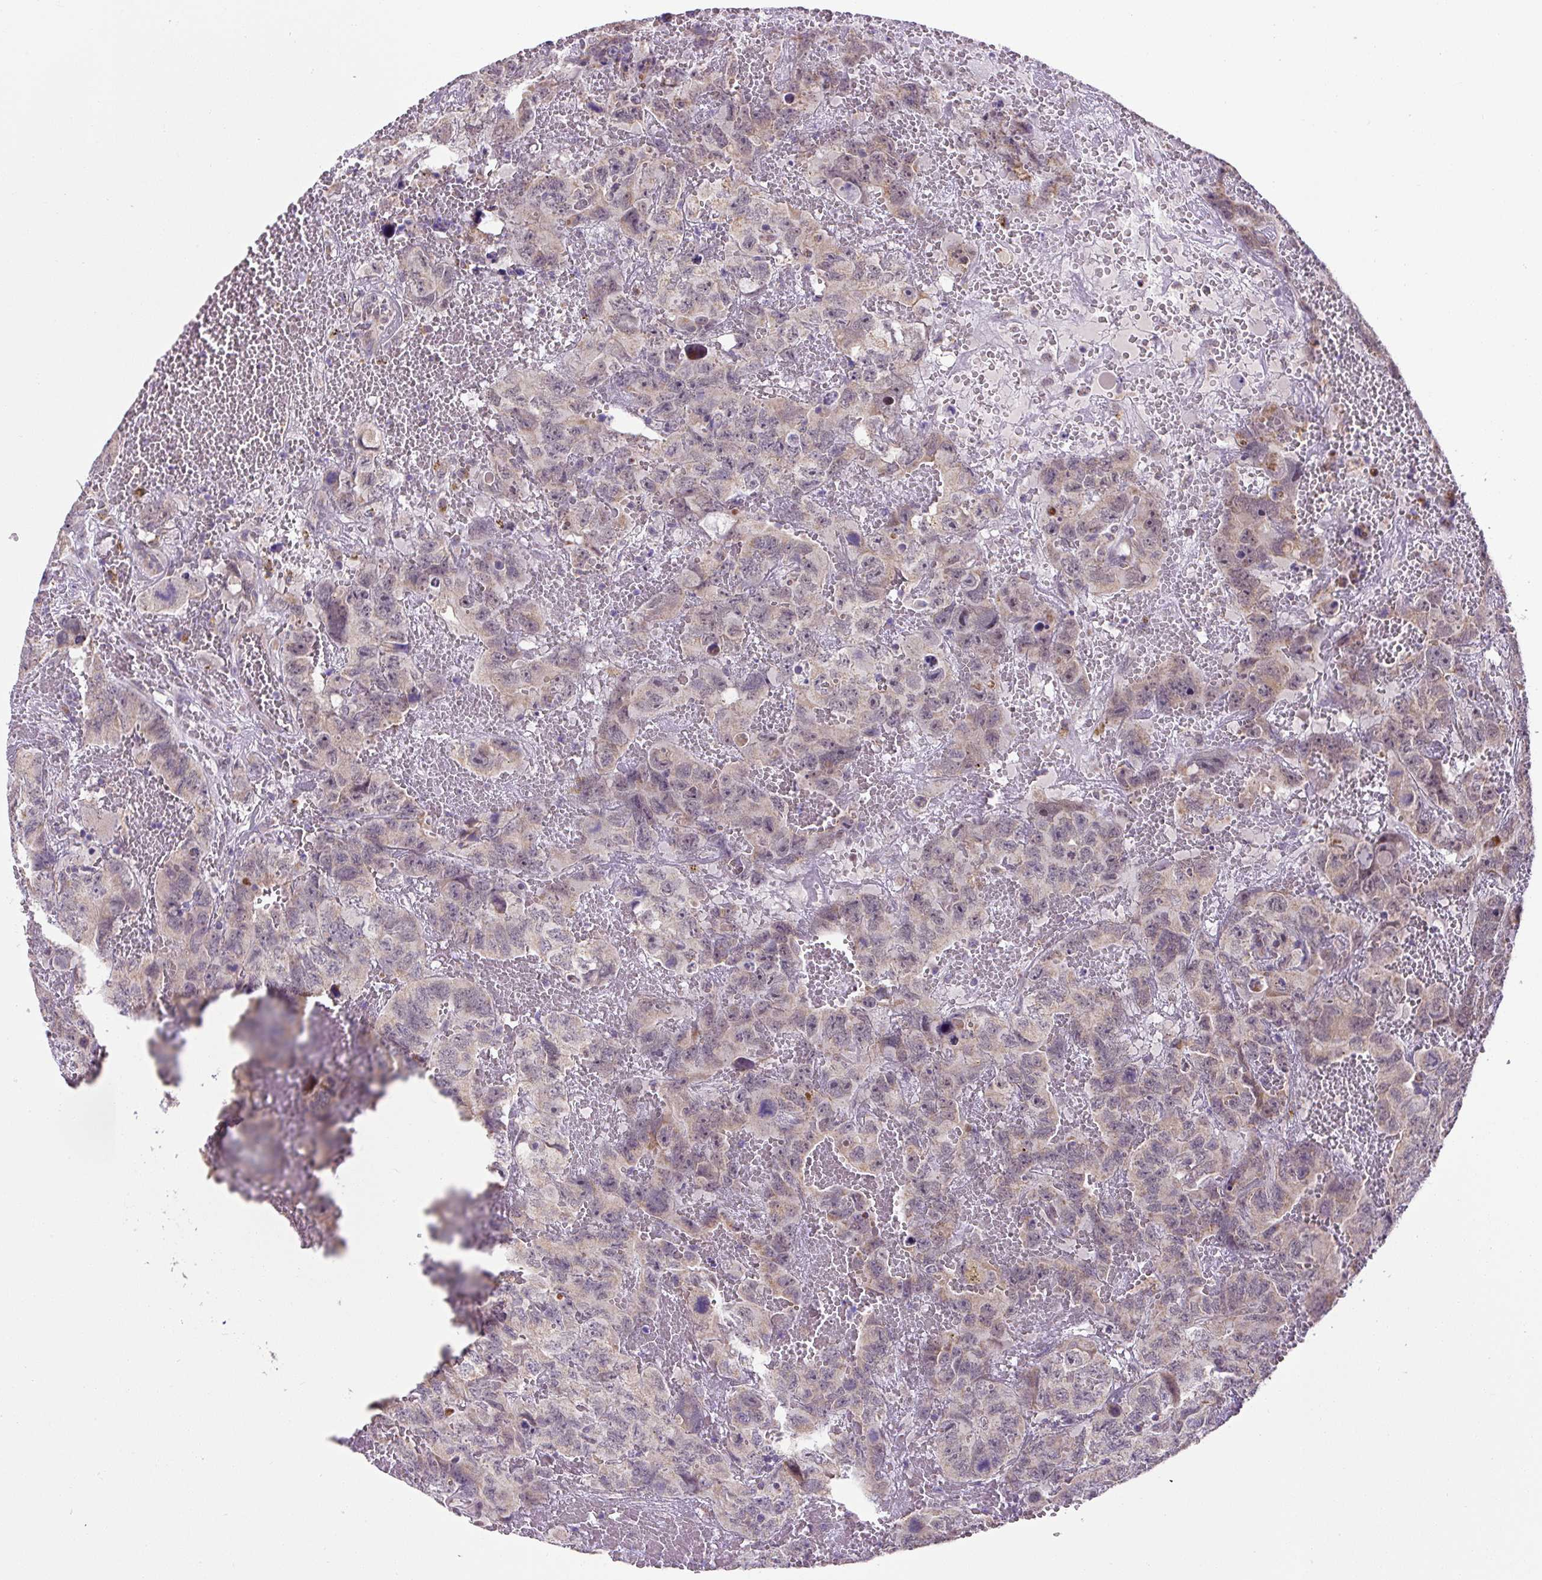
{"staining": {"intensity": "moderate", "quantity": "<25%", "location": "cytoplasmic/membranous"}, "tissue": "testis cancer", "cell_type": "Tumor cells", "image_type": "cancer", "snomed": [{"axis": "morphology", "description": "Carcinoma, Embryonal, NOS"}, {"axis": "topography", "description": "Testis"}], "caption": "Immunohistochemistry (IHC) (DAB (3,3'-diaminobenzidine)) staining of human testis cancer (embryonal carcinoma) shows moderate cytoplasmic/membranous protein expression in approximately <25% of tumor cells. (DAB (3,3'-diaminobenzidine) IHC with brightfield microscopy, high magnification).", "gene": "MFSD9", "patient": {"sex": "male", "age": 45}}